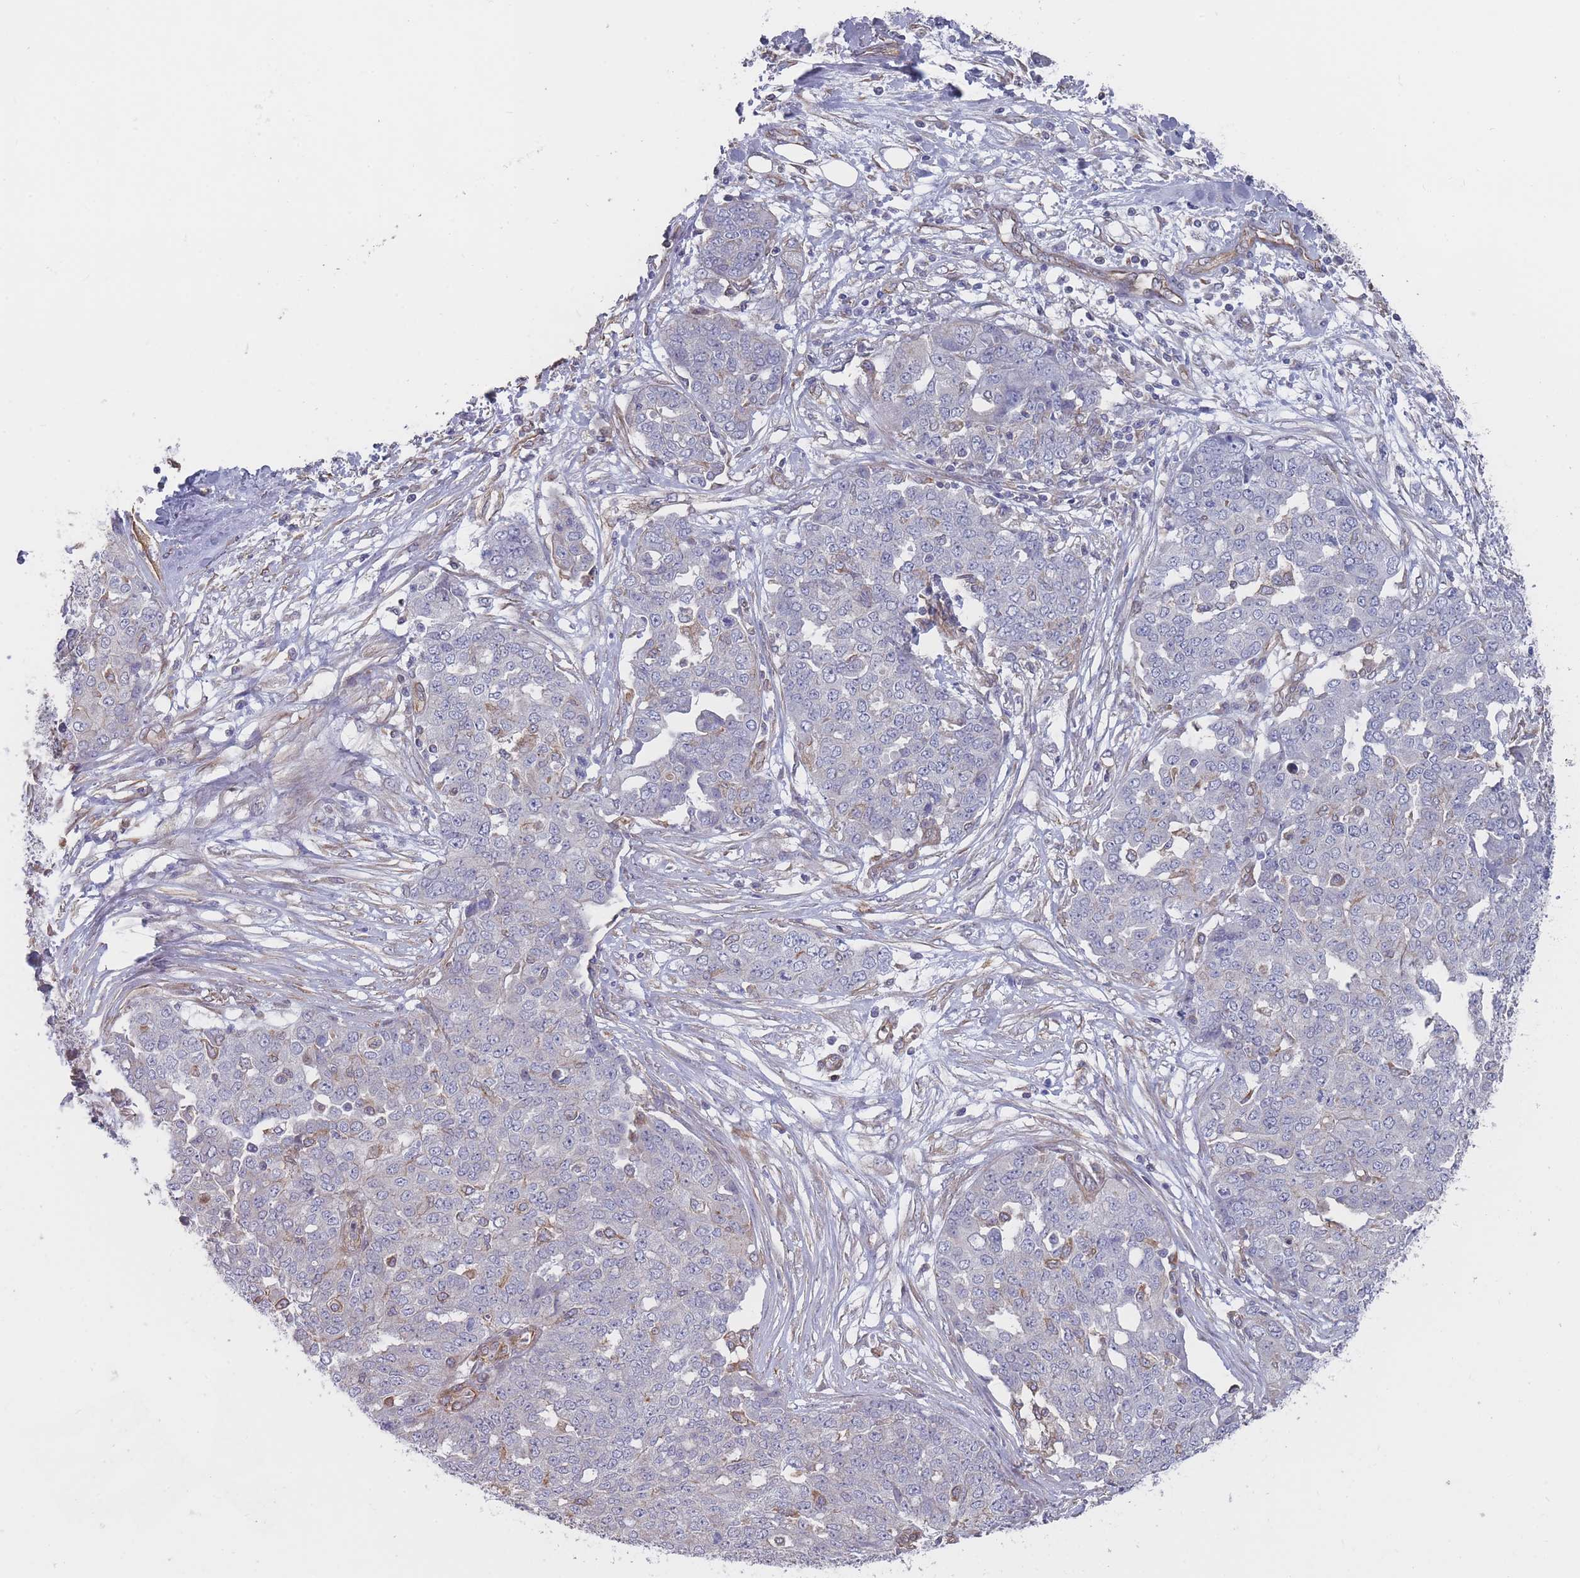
{"staining": {"intensity": "negative", "quantity": "none", "location": "none"}, "tissue": "ovarian cancer", "cell_type": "Tumor cells", "image_type": "cancer", "snomed": [{"axis": "morphology", "description": "Cystadenocarcinoma, serous, NOS"}, {"axis": "topography", "description": "Soft tissue"}, {"axis": "topography", "description": "Ovary"}], "caption": "Human ovarian serous cystadenocarcinoma stained for a protein using IHC demonstrates no positivity in tumor cells.", "gene": "SLC1A6", "patient": {"sex": "female", "age": 57}}